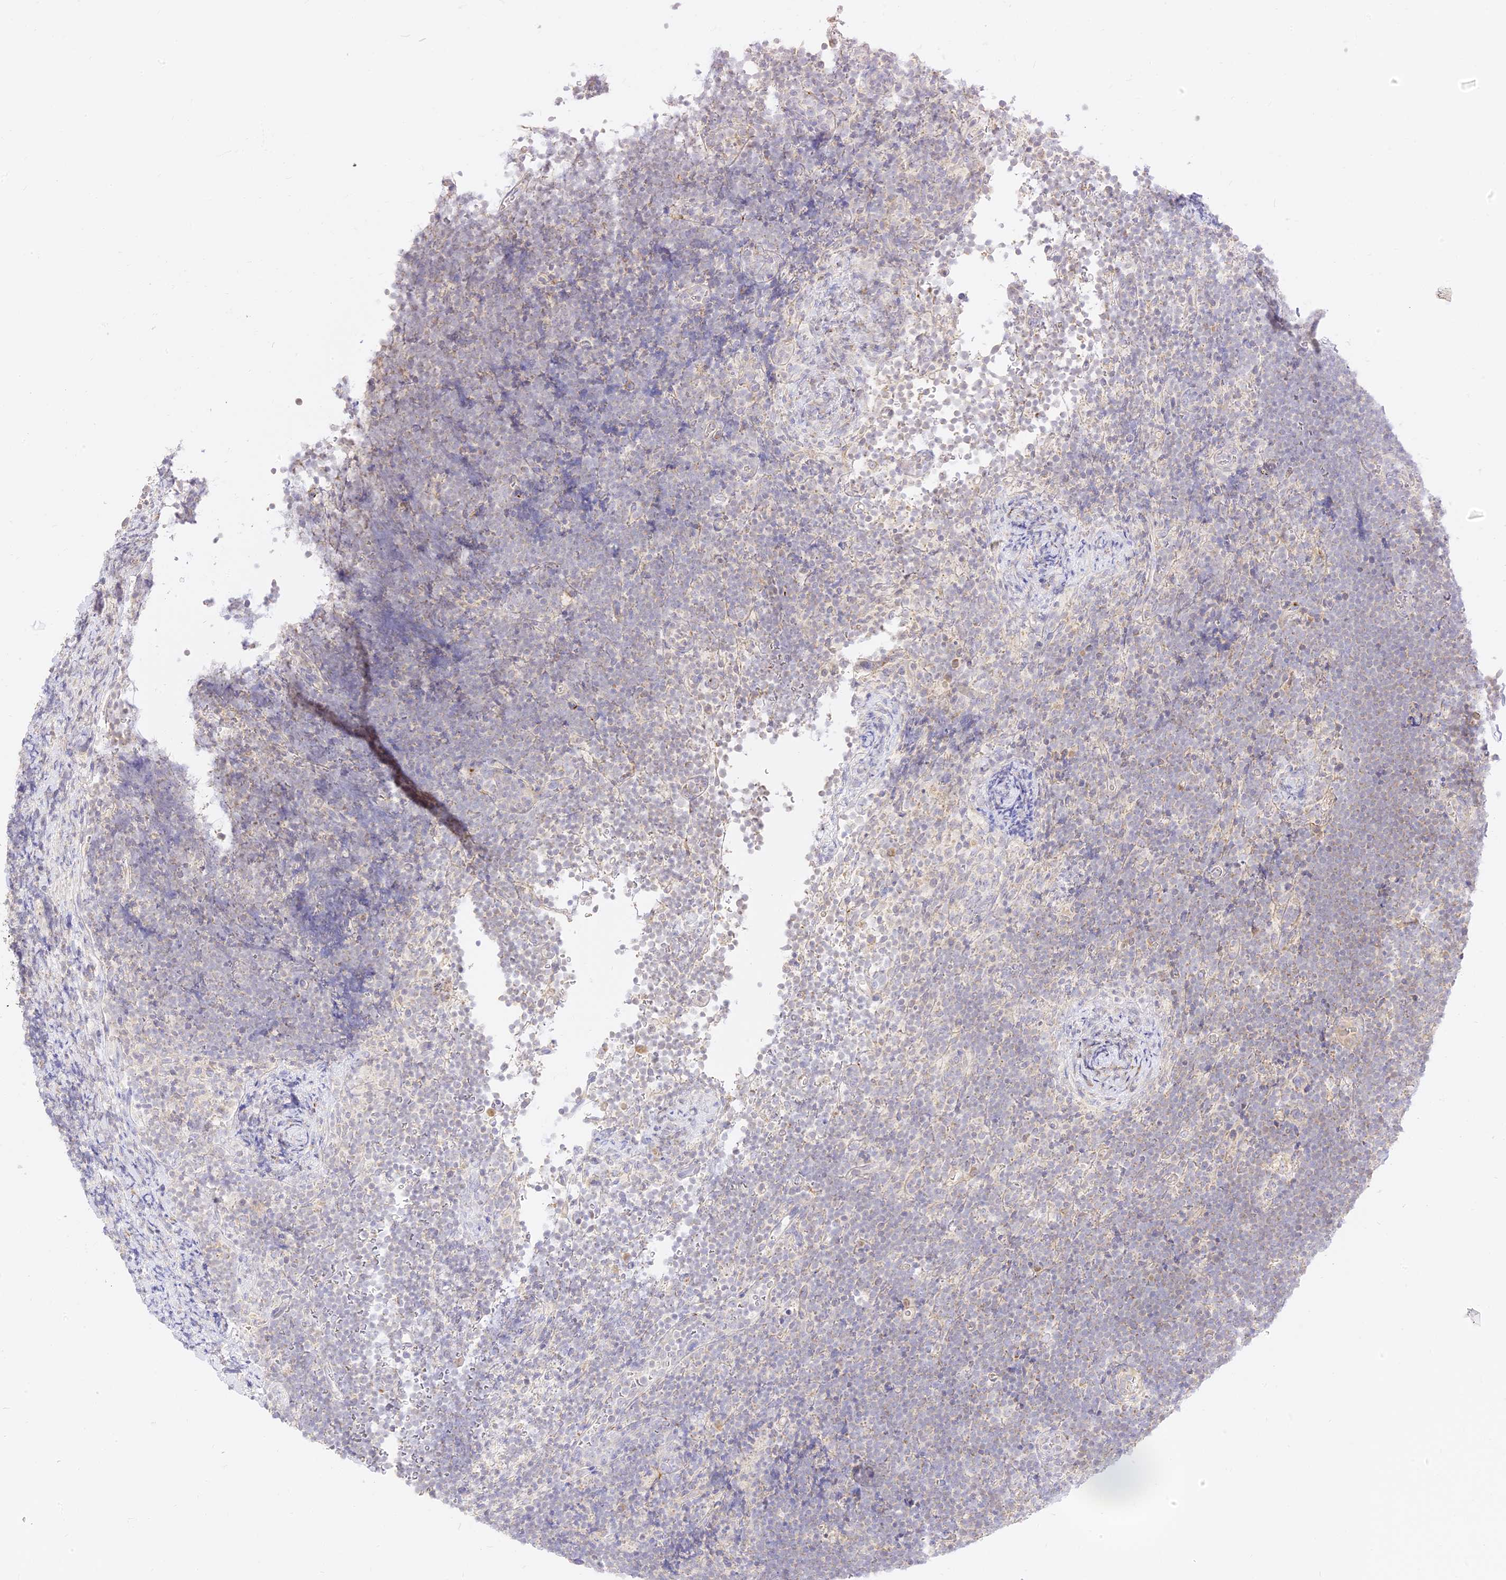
{"staining": {"intensity": "negative", "quantity": "none", "location": "none"}, "tissue": "lymphoma", "cell_type": "Tumor cells", "image_type": "cancer", "snomed": [{"axis": "morphology", "description": "Malignant lymphoma, non-Hodgkin's type, High grade"}, {"axis": "topography", "description": "Lymph node"}], "caption": "There is no significant staining in tumor cells of high-grade malignant lymphoma, non-Hodgkin's type. (Brightfield microscopy of DAB (3,3'-diaminobenzidine) IHC at high magnification).", "gene": "LRRC15", "patient": {"sex": "male", "age": 13}}